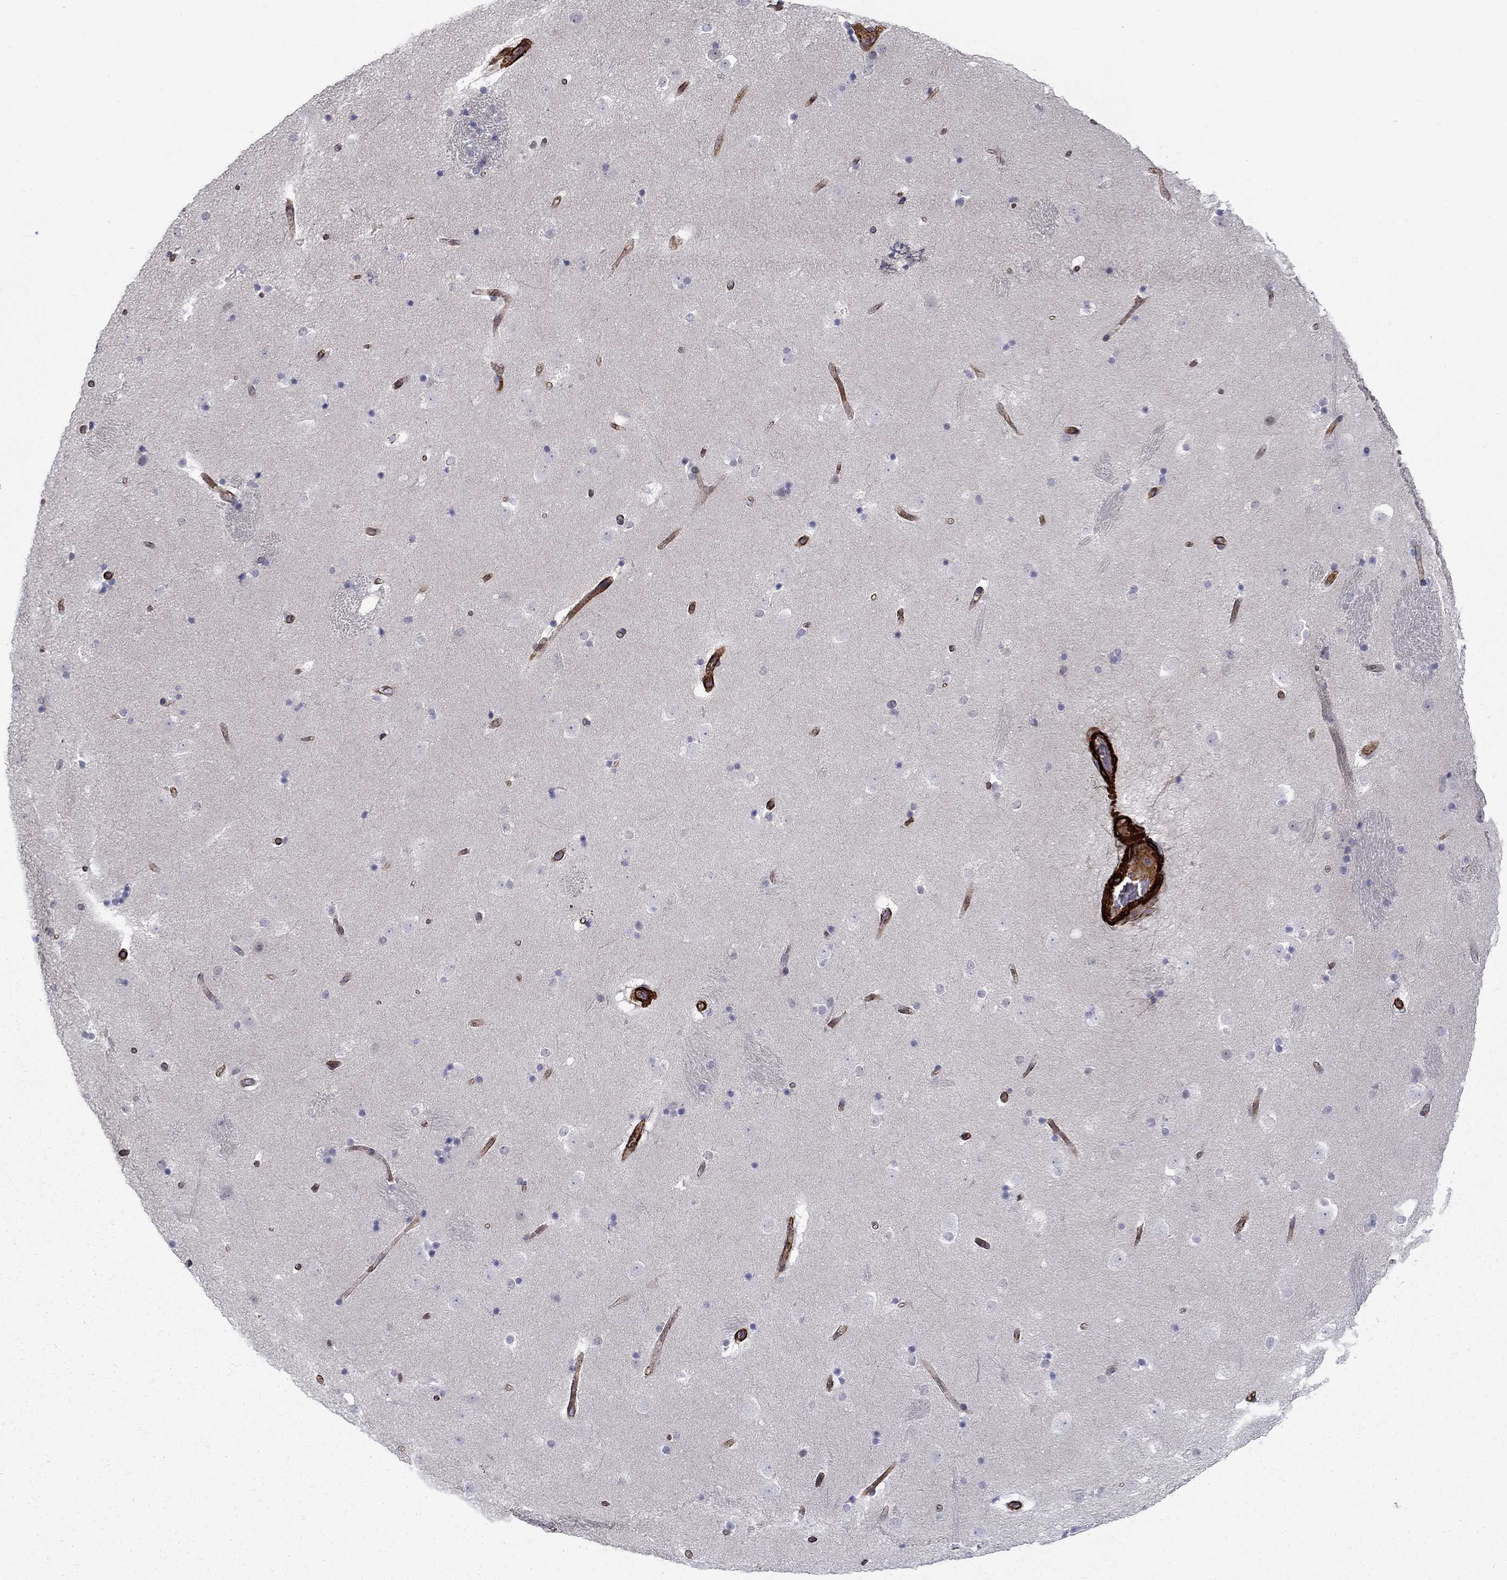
{"staining": {"intensity": "negative", "quantity": "none", "location": "none"}, "tissue": "caudate", "cell_type": "Glial cells", "image_type": "normal", "snomed": [{"axis": "morphology", "description": "Normal tissue, NOS"}, {"axis": "topography", "description": "Lateral ventricle wall"}], "caption": "Glial cells are negative for protein expression in unremarkable human caudate. (DAB (3,3'-diaminobenzidine) immunohistochemistry, high magnification).", "gene": "KRBA1", "patient": {"sex": "male", "age": 51}}